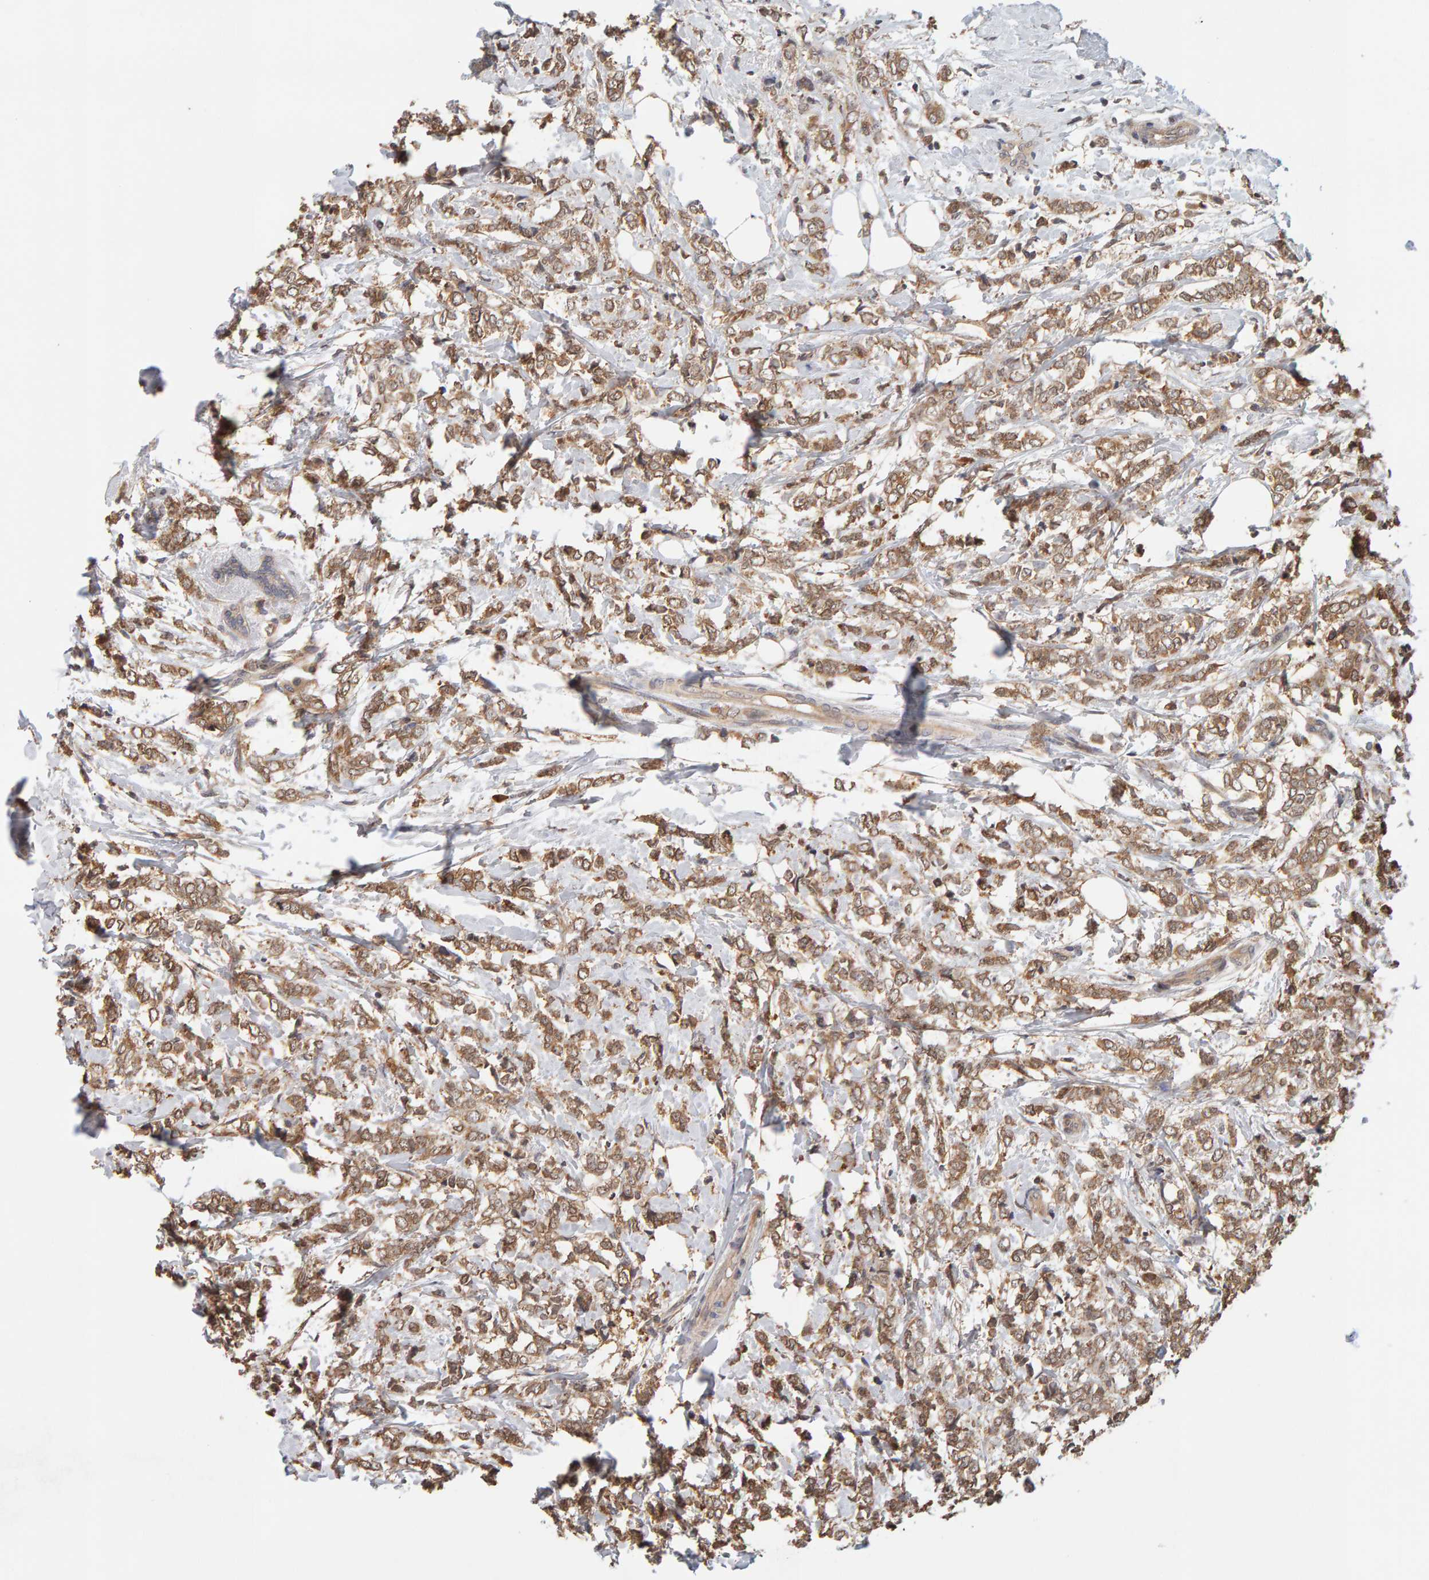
{"staining": {"intensity": "moderate", "quantity": ">75%", "location": "cytoplasmic/membranous"}, "tissue": "breast cancer", "cell_type": "Tumor cells", "image_type": "cancer", "snomed": [{"axis": "morphology", "description": "Normal tissue, NOS"}, {"axis": "morphology", "description": "Lobular carcinoma"}, {"axis": "topography", "description": "Breast"}], "caption": "A photomicrograph showing moderate cytoplasmic/membranous expression in approximately >75% of tumor cells in lobular carcinoma (breast), as visualized by brown immunohistochemical staining.", "gene": "DNAJC7", "patient": {"sex": "female", "age": 47}}